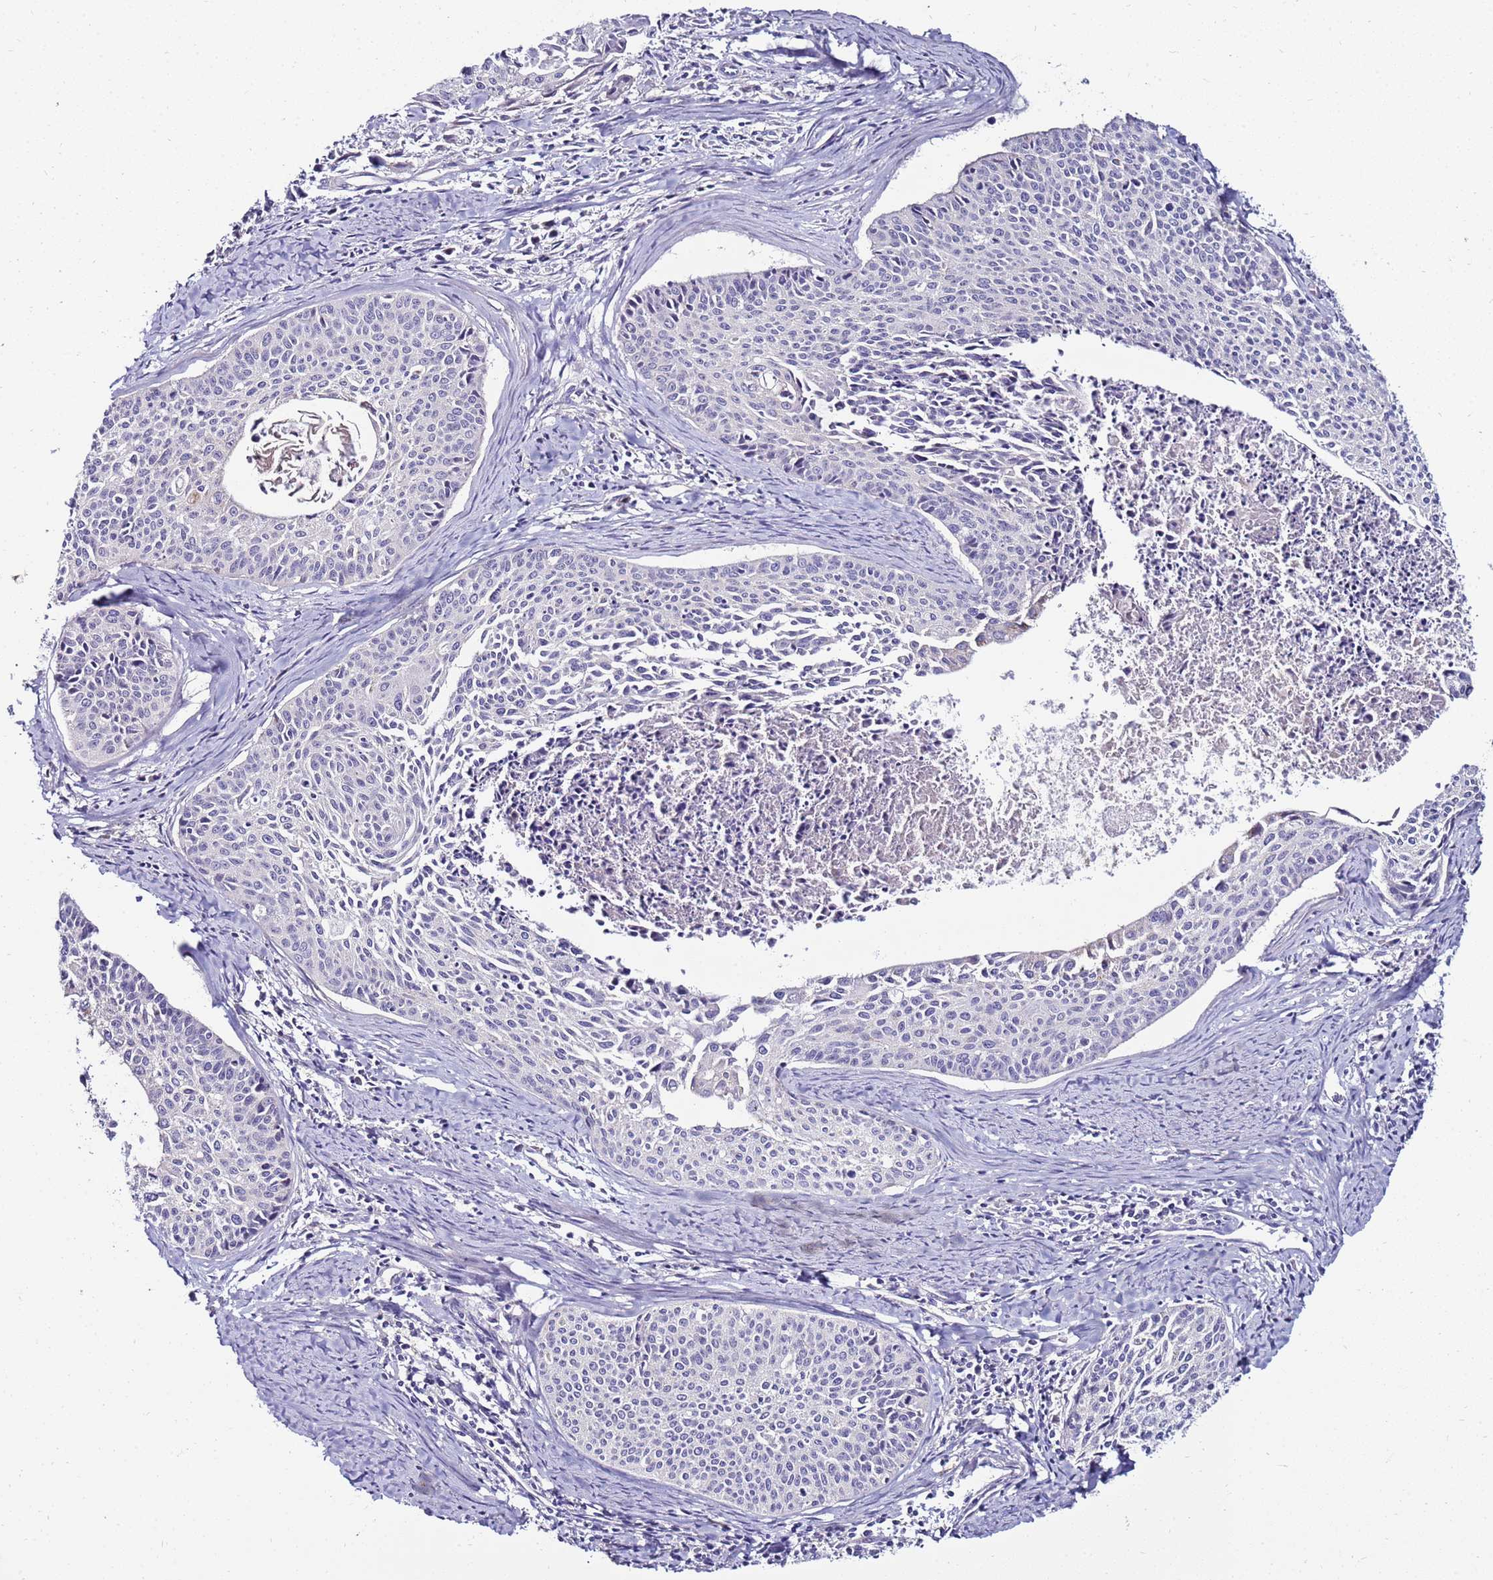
{"staining": {"intensity": "negative", "quantity": "none", "location": "none"}, "tissue": "cervical cancer", "cell_type": "Tumor cells", "image_type": "cancer", "snomed": [{"axis": "morphology", "description": "Squamous cell carcinoma, NOS"}, {"axis": "topography", "description": "Cervix"}], "caption": "Immunohistochemical staining of cervical cancer (squamous cell carcinoma) exhibits no significant staining in tumor cells.", "gene": "GPN3", "patient": {"sex": "female", "age": 55}}